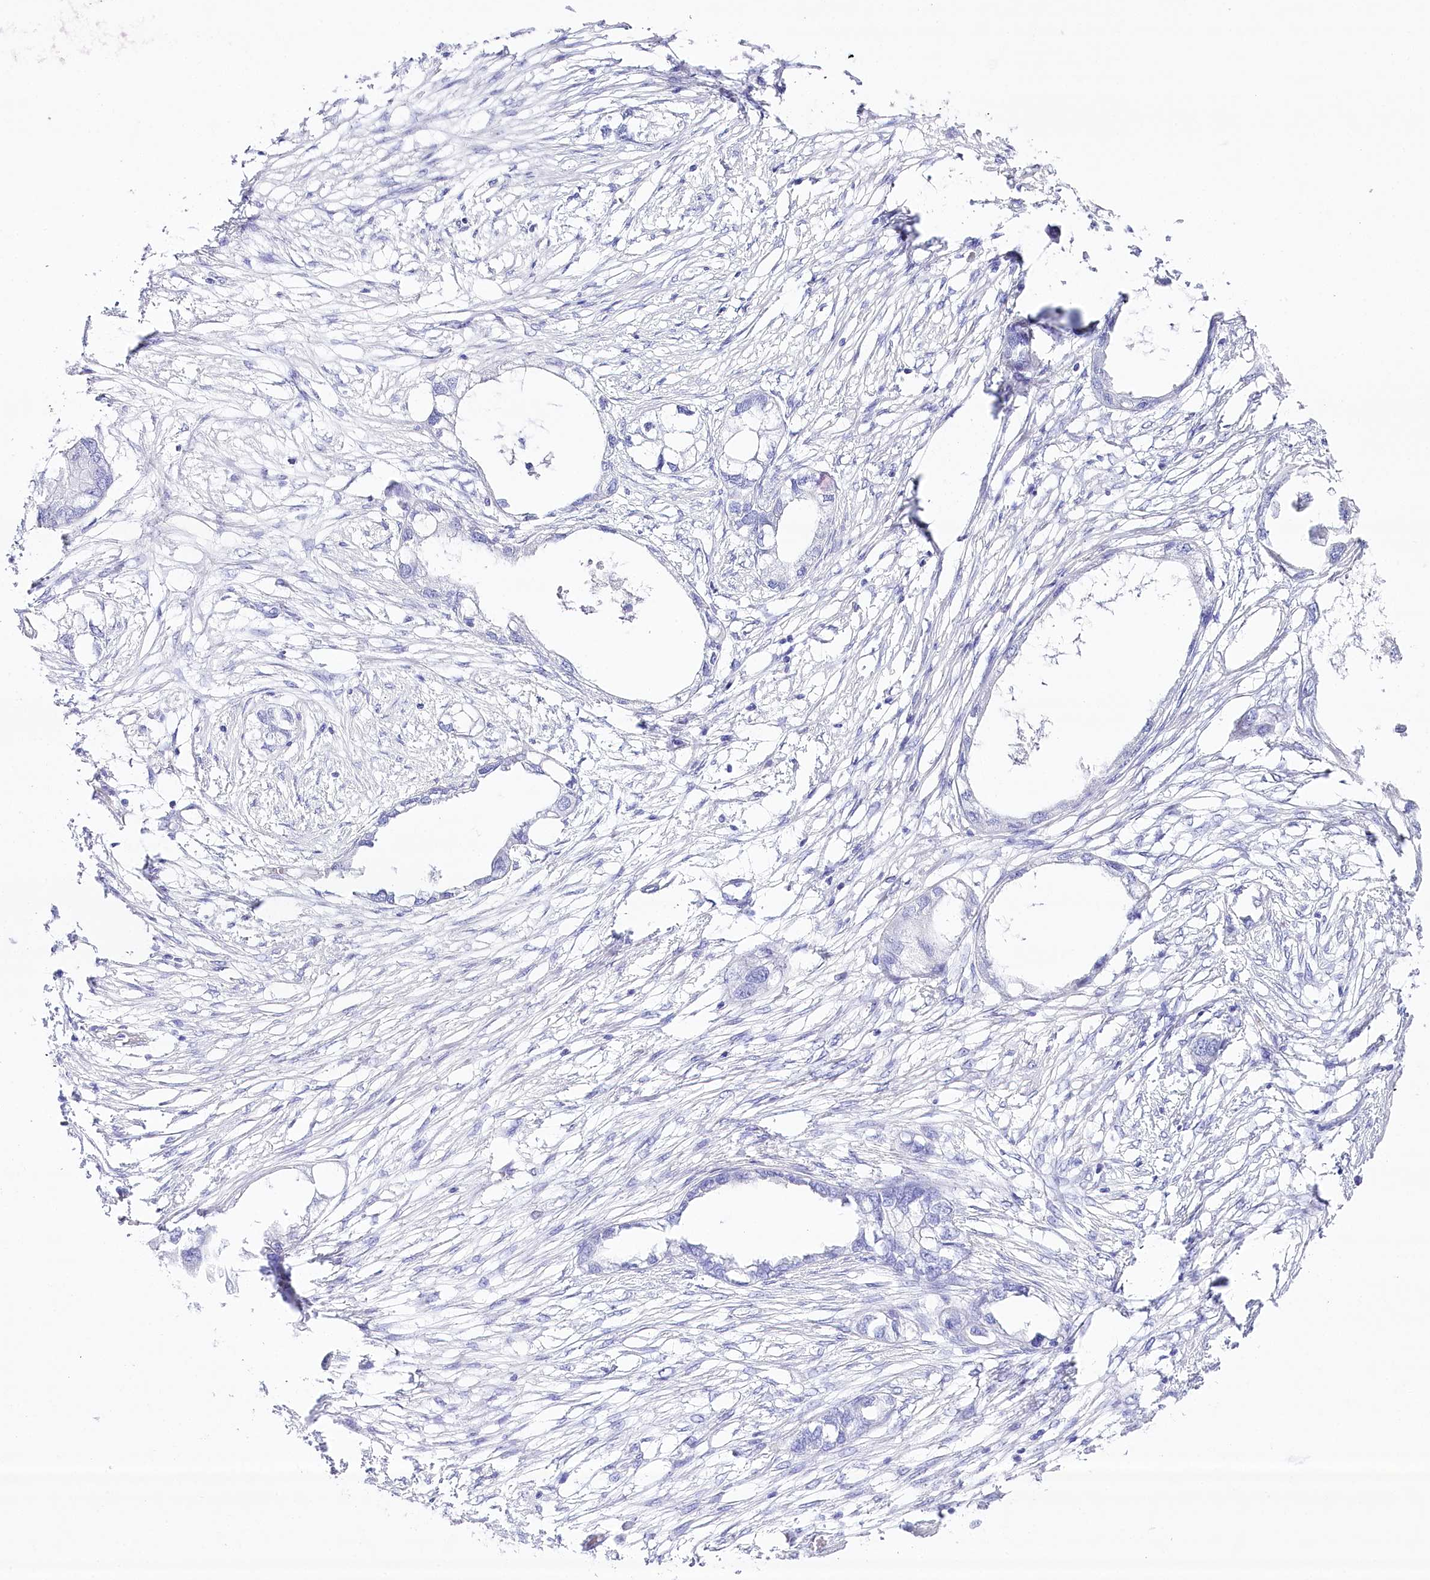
{"staining": {"intensity": "negative", "quantity": "none", "location": "none"}, "tissue": "endometrial cancer", "cell_type": "Tumor cells", "image_type": "cancer", "snomed": [{"axis": "morphology", "description": "Adenocarcinoma, NOS"}, {"axis": "morphology", "description": "Adenocarcinoma, metastatic, NOS"}, {"axis": "topography", "description": "Adipose tissue"}, {"axis": "topography", "description": "Endometrium"}], "caption": "This is an immunohistochemistry (IHC) histopathology image of human endometrial cancer (metastatic adenocarcinoma). There is no expression in tumor cells.", "gene": "CSN3", "patient": {"sex": "female", "age": 67}}